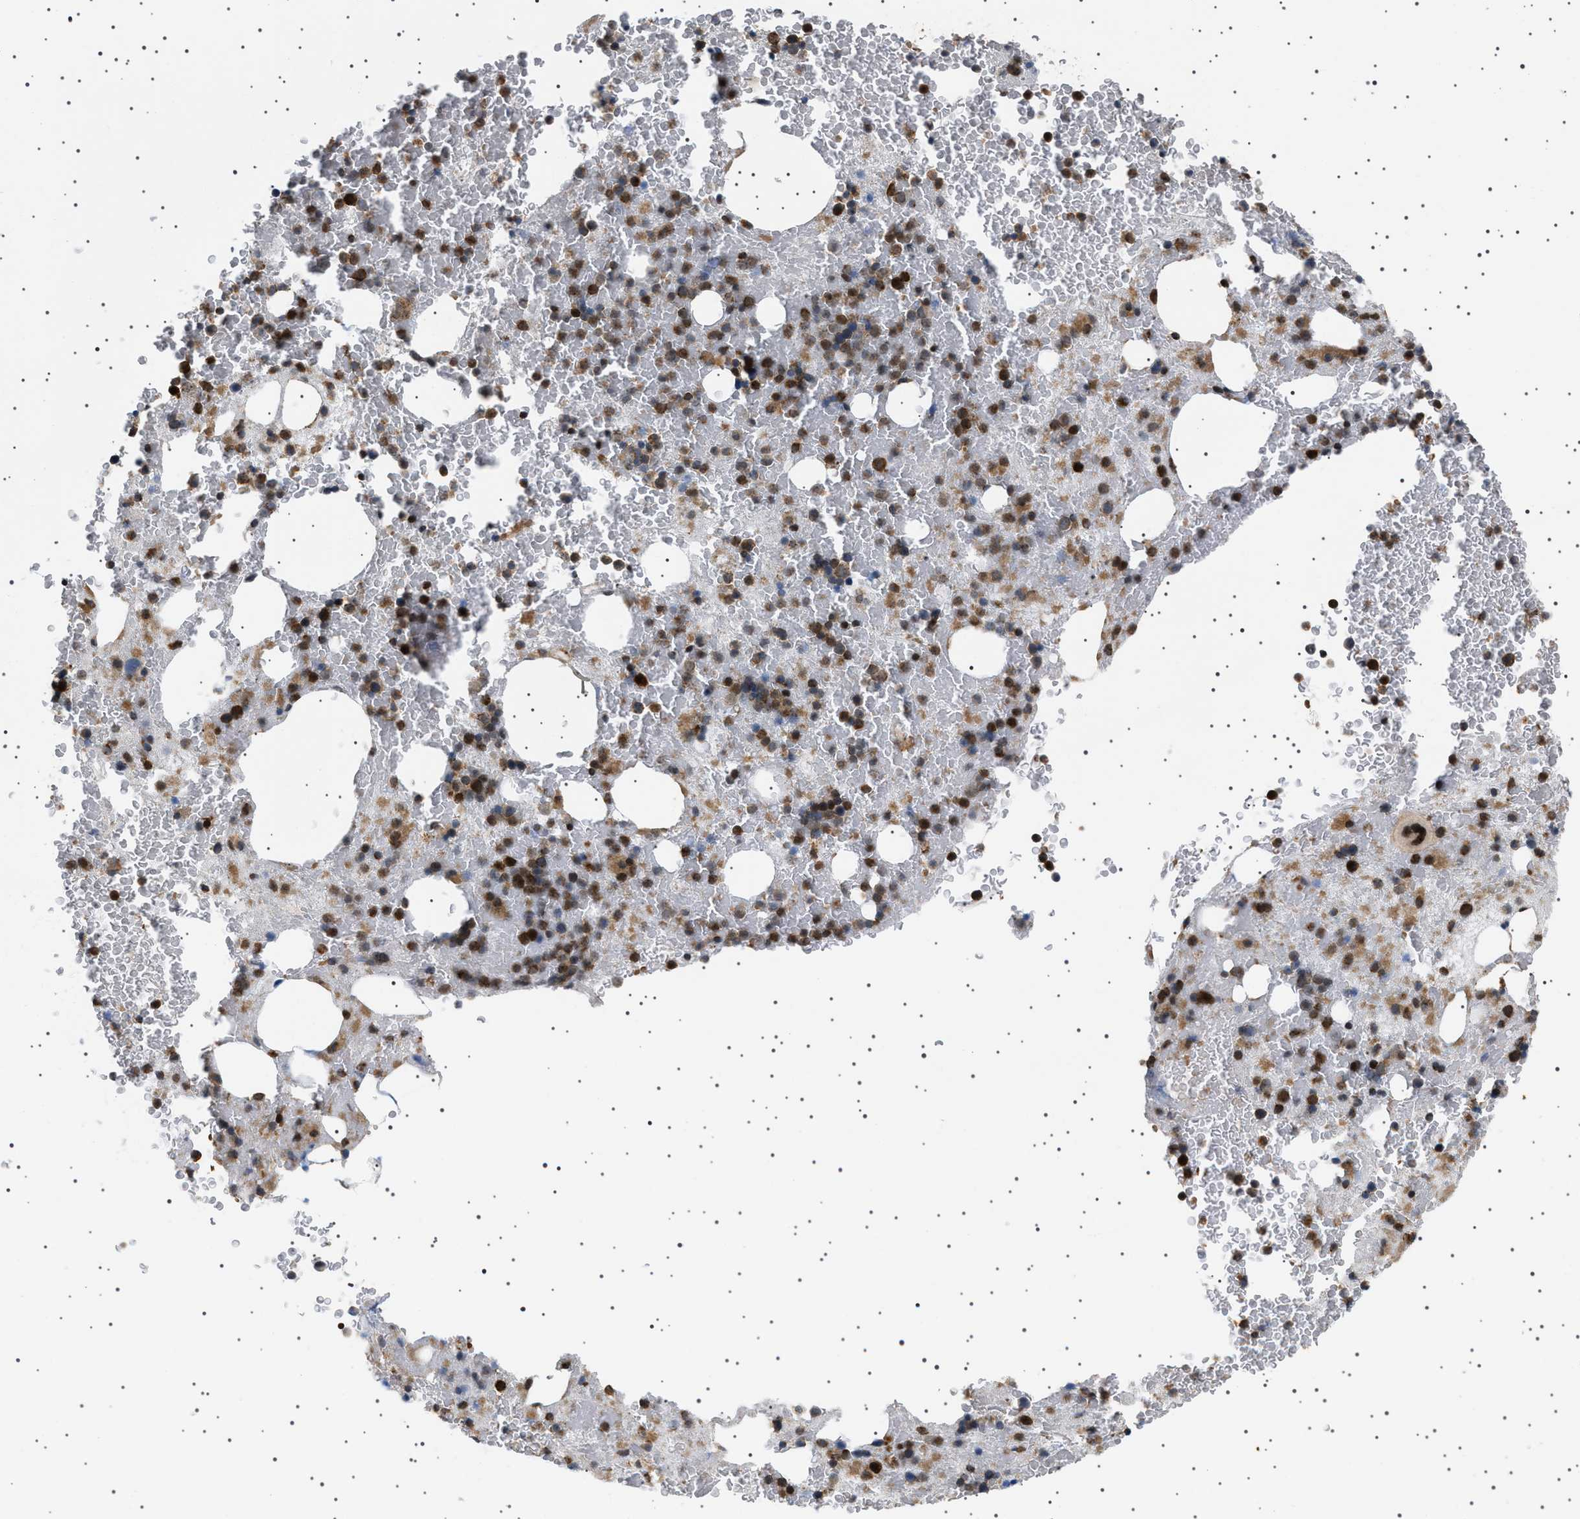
{"staining": {"intensity": "strong", "quantity": "25%-75%", "location": "cytoplasmic/membranous,nuclear"}, "tissue": "bone marrow", "cell_type": "Hematopoietic cells", "image_type": "normal", "snomed": [{"axis": "morphology", "description": "Normal tissue, NOS"}, {"axis": "morphology", "description": "Inflammation, NOS"}, {"axis": "topography", "description": "Bone marrow"}], "caption": "Strong cytoplasmic/membranous,nuclear staining is appreciated in about 25%-75% of hematopoietic cells in benign bone marrow.", "gene": "MELK", "patient": {"sex": "male", "age": 63}}